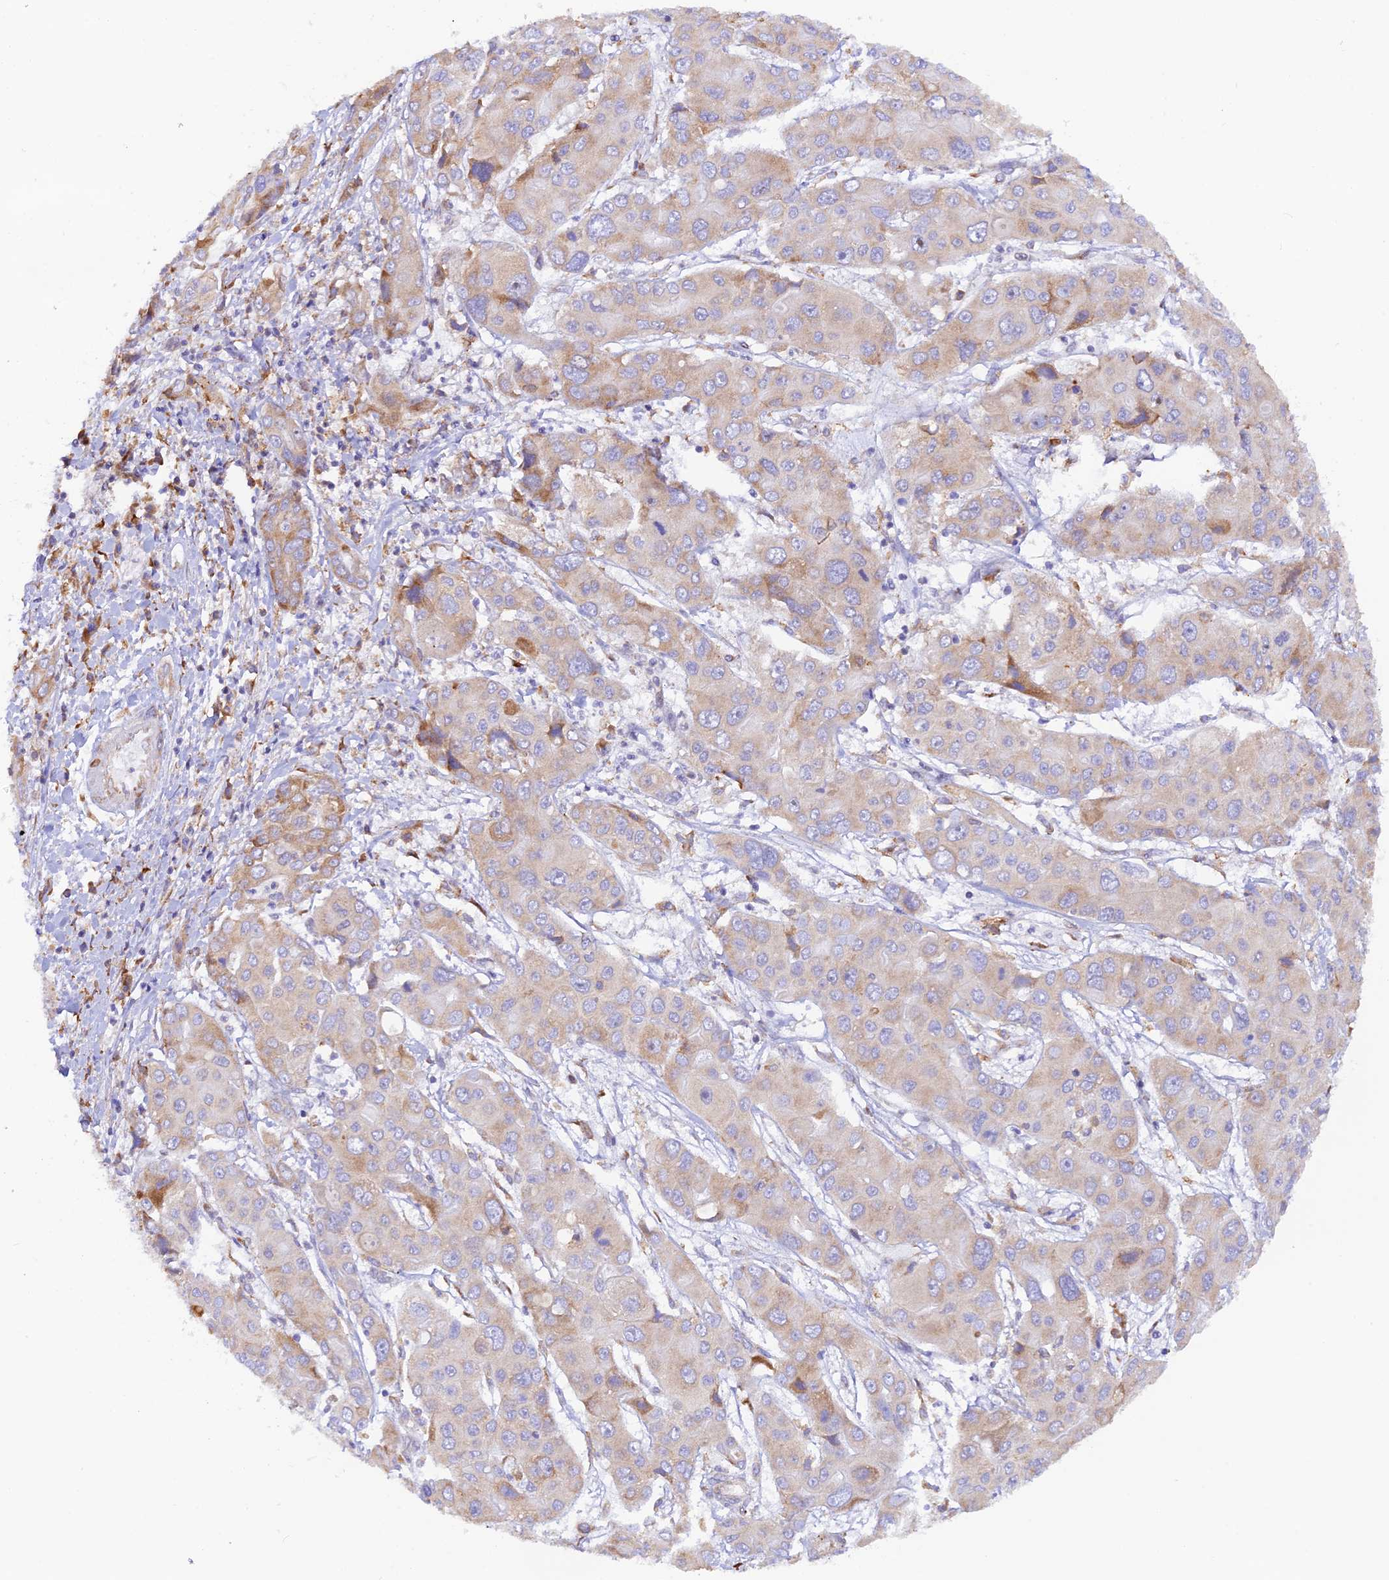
{"staining": {"intensity": "weak", "quantity": "25%-75%", "location": "cytoplasmic/membranous"}, "tissue": "liver cancer", "cell_type": "Tumor cells", "image_type": "cancer", "snomed": [{"axis": "morphology", "description": "Cholangiocarcinoma"}, {"axis": "topography", "description": "Liver"}], "caption": "Protein staining of liver cancer (cholangiocarcinoma) tissue displays weak cytoplasmic/membranous expression in approximately 25%-75% of tumor cells.", "gene": "RPL5", "patient": {"sex": "male", "age": 67}}